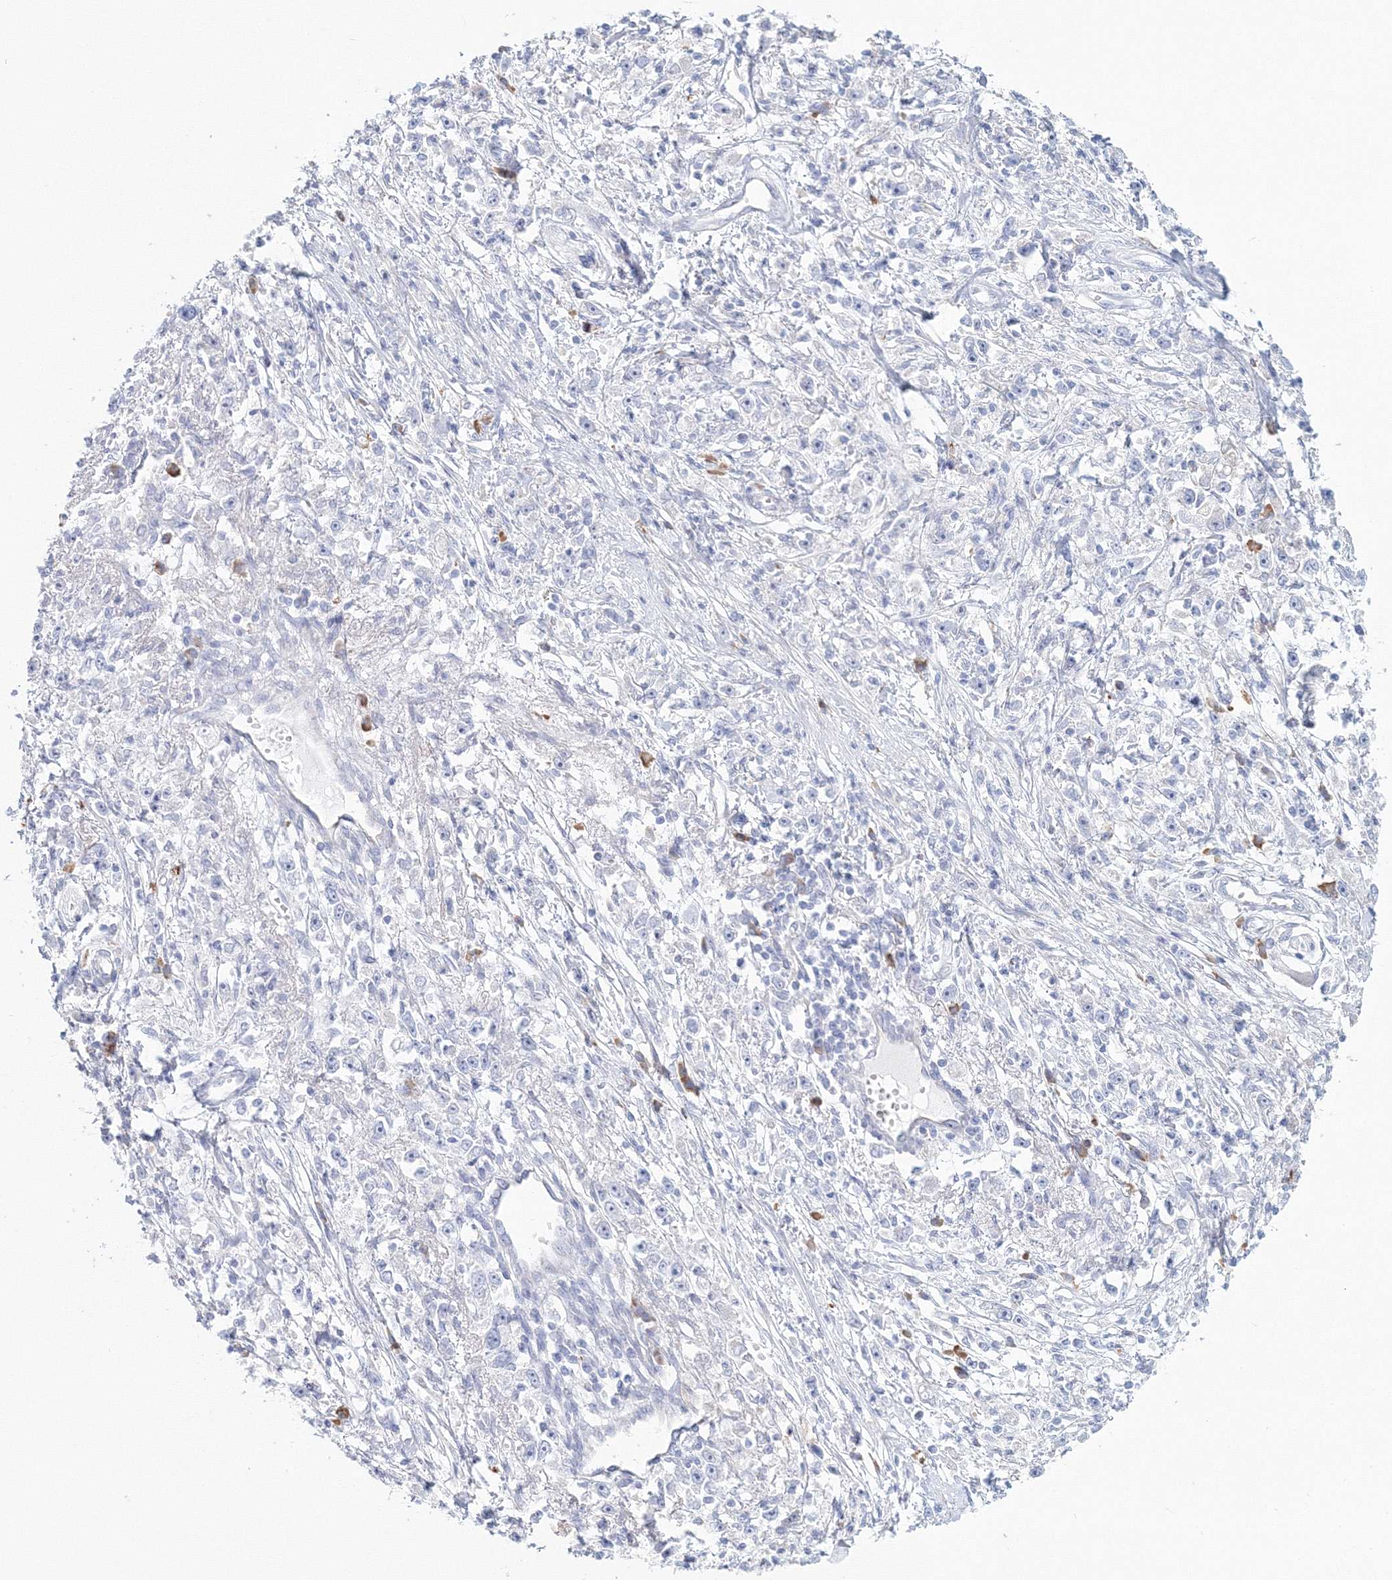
{"staining": {"intensity": "negative", "quantity": "none", "location": "none"}, "tissue": "stomach cancer", "cell_type": "Tumor cells", "image_type": "cancer", "snomed": [{"axis": "morphology", "description": "Adenocarcinoma, NOS"}, {"axis": "topography", "description": "Stomach"}], "caption": "The immunohistochemistry (IHC) micrograph has no significant staining in tumor cells of stomach cancer tissue.", "gene": "VSIG1", "patient": {"sex": "female", "age": 59}}